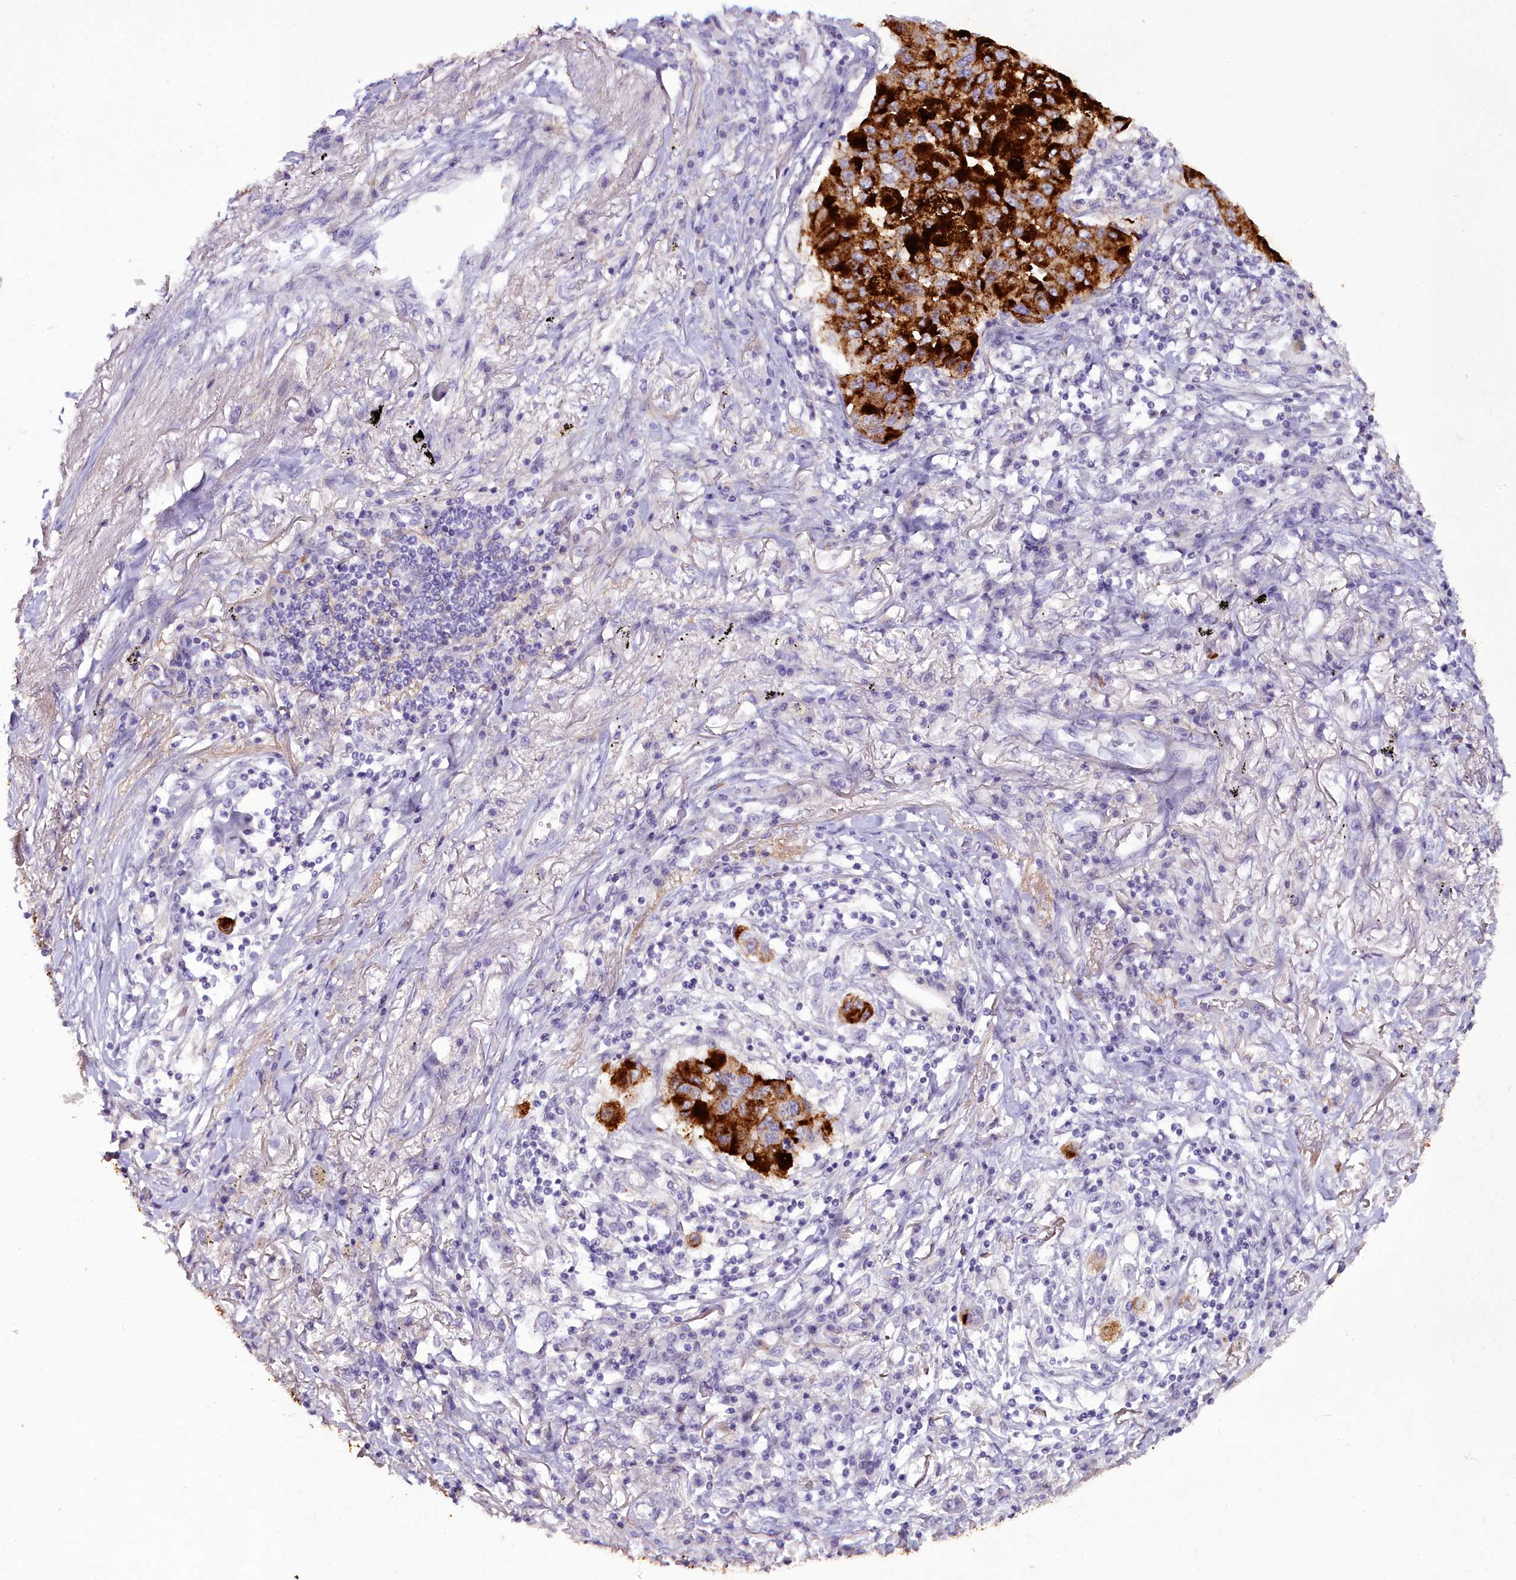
{"staining": {"intensity": "strong", "quantity": ">75%", "location": "cytoplasmic/membranous"}, "tissue": "lung cancer", "cell_type": "Tumor cells", "image_type": "cancer", "snomed": [{"axis": "morphology", "description": "Squamous cell carcinoma, NOS"}, {"axis": "topography", "description": "Lung"}], "caption": "Lung cancer stained with immunohistochemistry (IHC) shows strong cytoplasmic/membranous expression in about >75% of tumor cells.", "gene": "OSTN", "patient": {"sex": "male", "age": 74}}